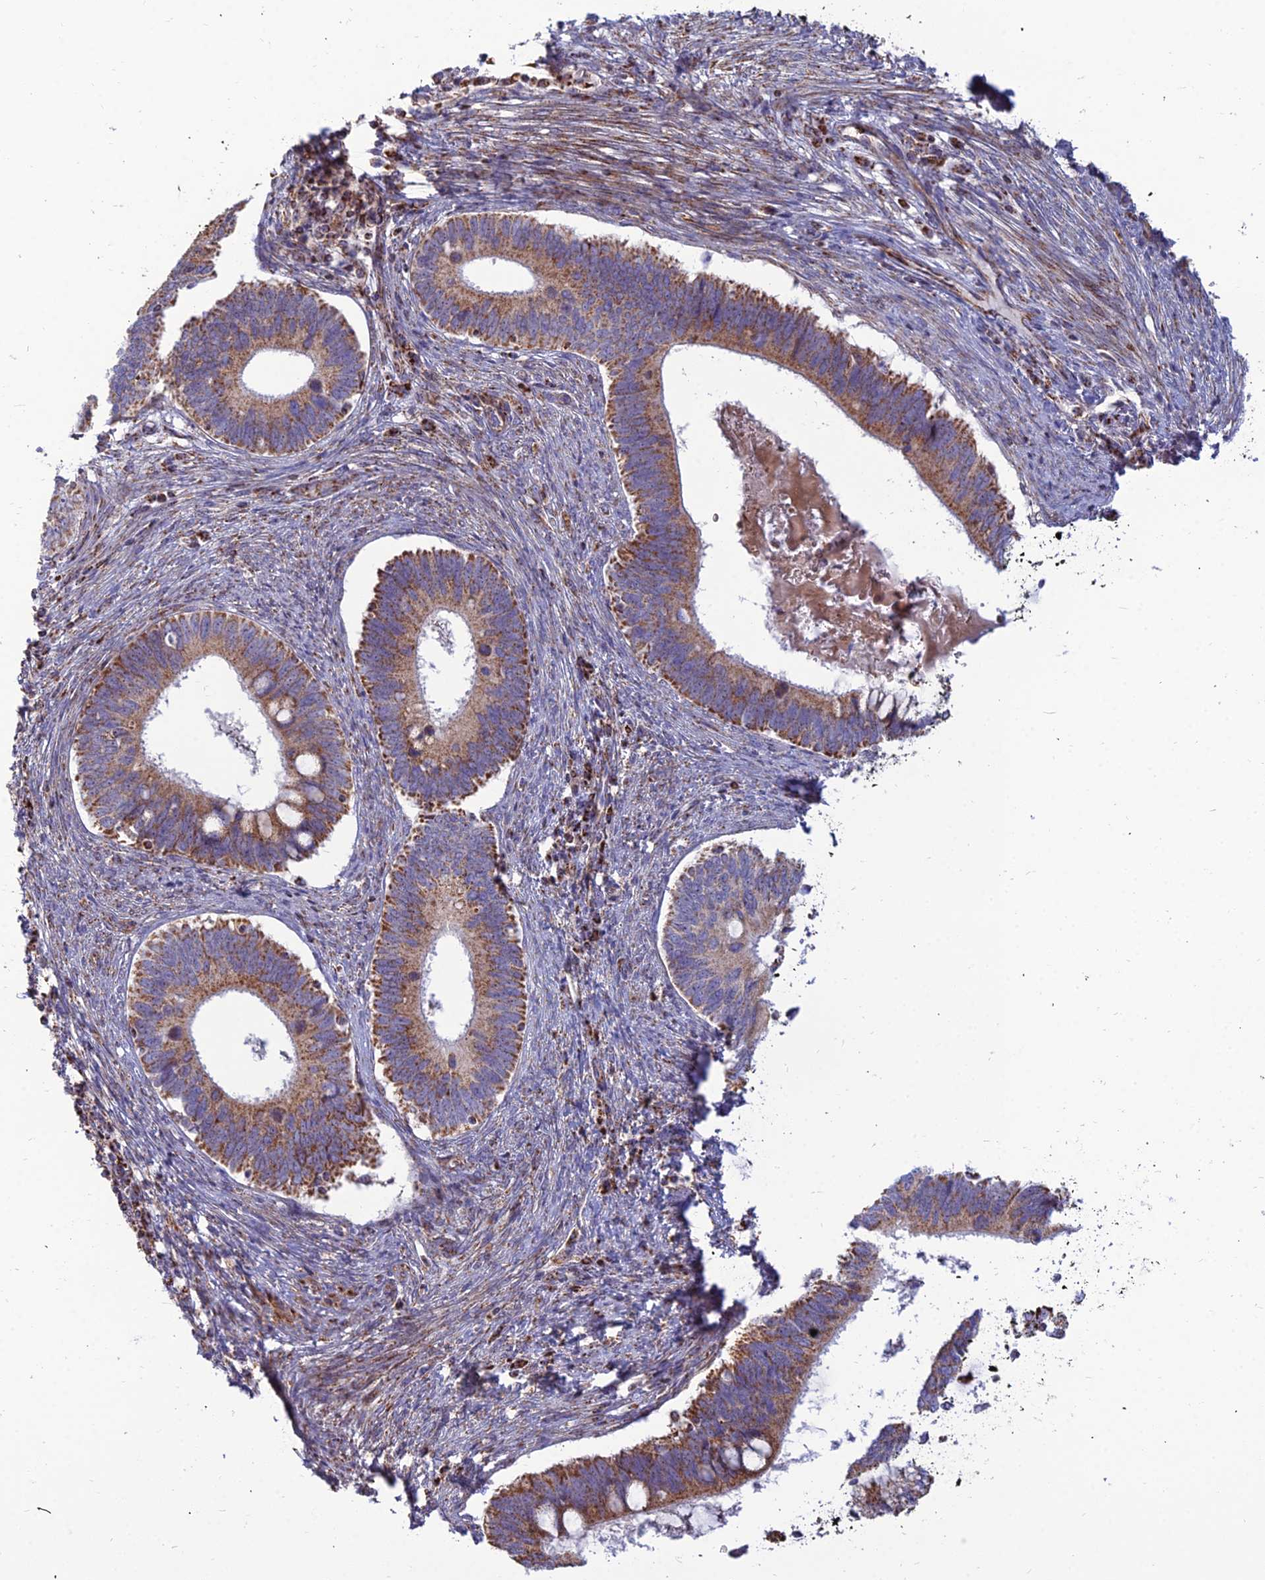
{"staining": {"intensity": "strong", "quantity": "25%-75%", "location": "cytoplasmic/membranous"}, "tissue": "cervical cancer", "cell_type": "Tumor cells", "image_type": "cancer", "snomed": [{"axis": "morphology", "description": "Adenocarcinoma, NOS"}, {"axis": "topography", "description": "Cervix"}], "caption": "This is a micrograph of immunohistochemistry staining of adenocarcinoma (cervical), which shows strong expression in the cytoplasmic/membranous of tumor cells.", "gene": "SLC35F4", "patient": {"sex": "female", "age": 42}}